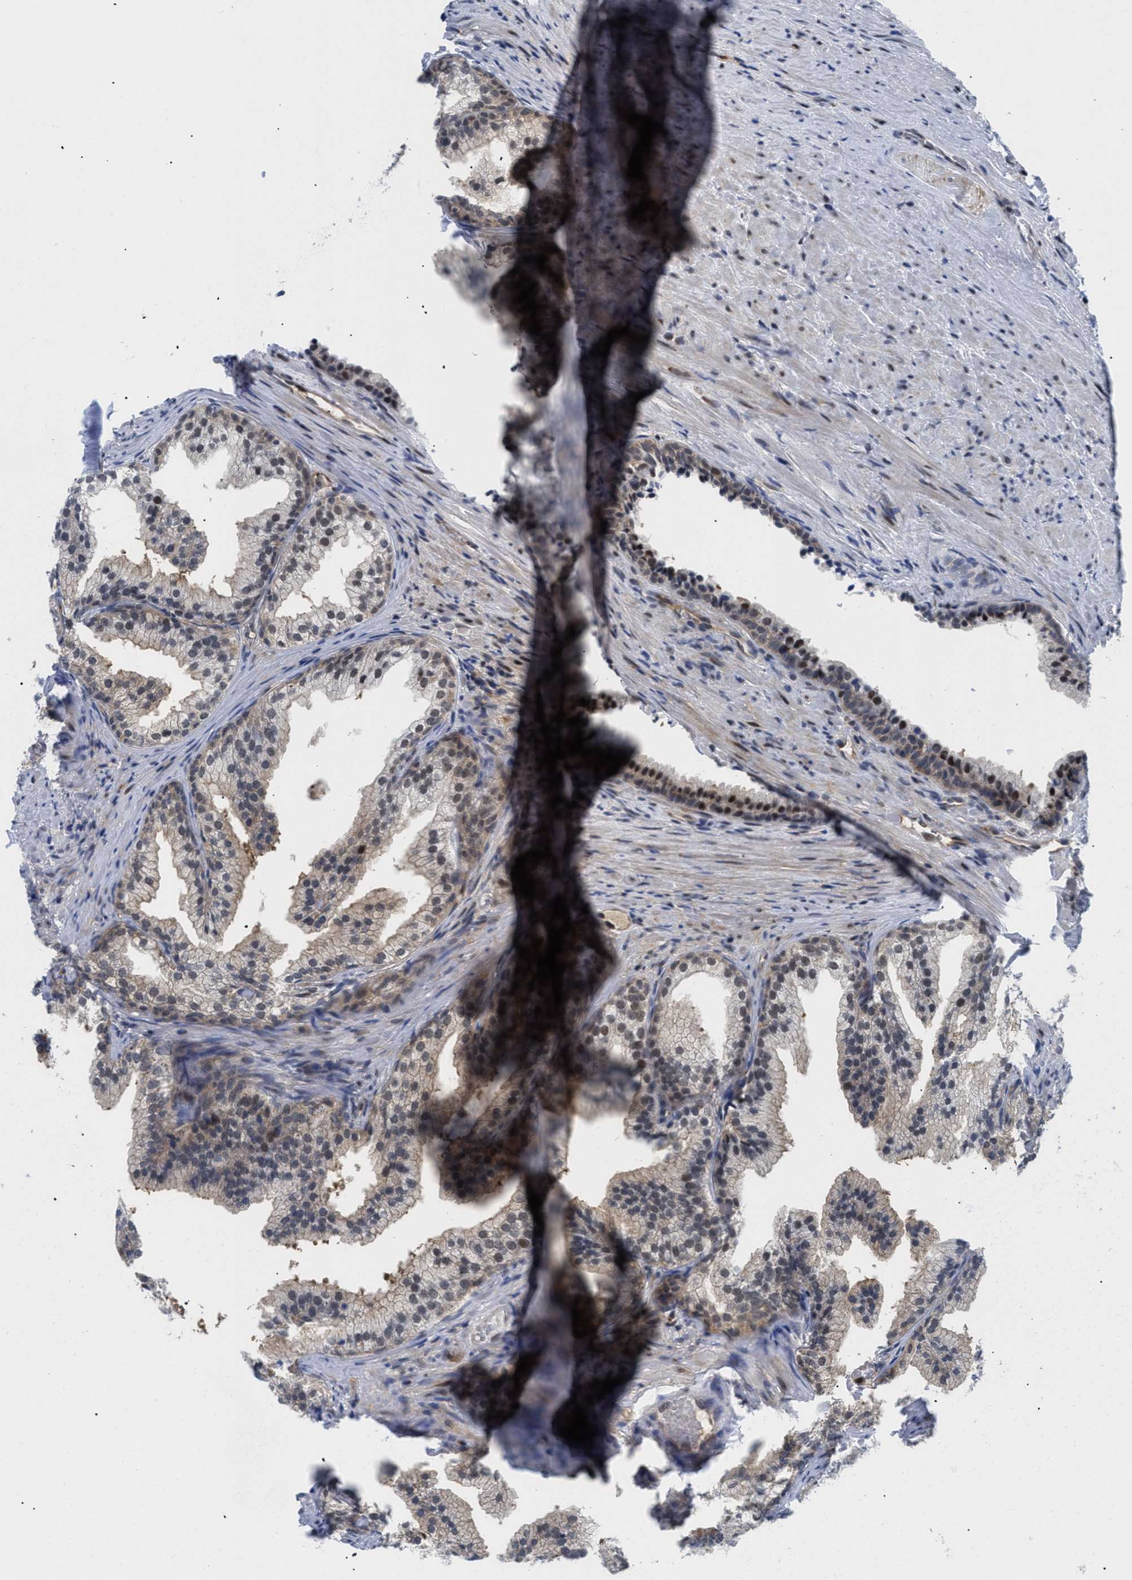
{"staining": {"intensity": "weak", "quantity": ">75%", "location": "cytoplasmic/membranous,nuclear"}, "tissue": "prostate", "cell_type": "Glandular cells", "image_type": "normal", "snomed": [{"axis": "morphology", "description": "Normal tissue, NOS"}, {"axis": "topography", "description": "Prostate"}], "caption": "The image exhibits immunohistochemical staining of unremarkable prostate. There is weak cytoplasmic/membranous,nuclear expression is present in approximately >75% of glandular cells.", "gene": "SLC29A2", "patient": {"sex": "male", "age": 76}}